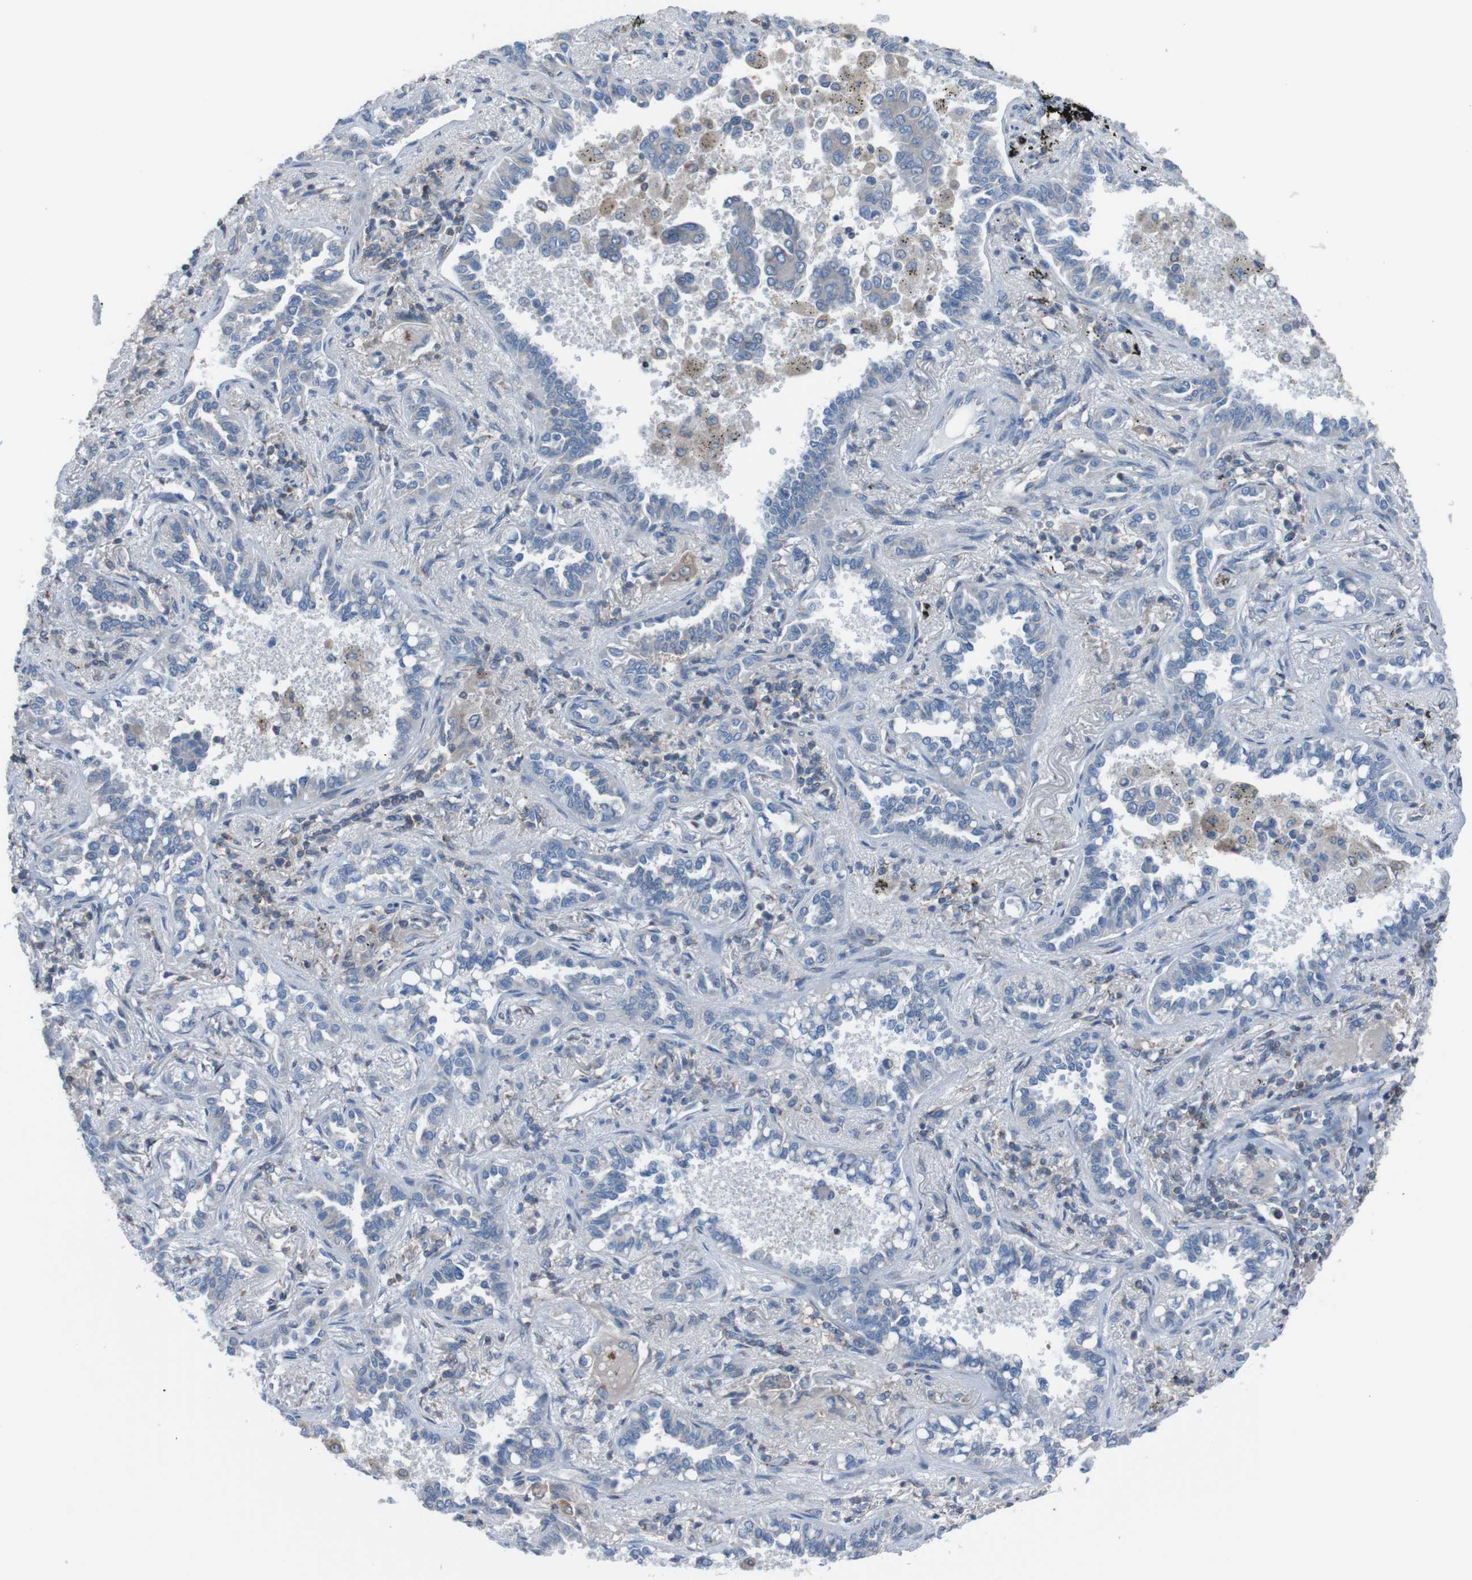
{"staining": {"intensity": "negative", "quantity": "none", "location": "none"}, "tissue": "lung cancer", "cell_type": "Tumor cells", "image_type": "cancer", "snomed": [{"axis": "morphology", "description": "Normal tissue, NOS"}, {"axis": "morphology", "description": "Adenocarcinoma, NOS"}, {"axis": "topography", "description": "Lung"}], "caption": "This is a image of immunohistochemistry (IHC) staining of lung cancer (adenocarcinoma), which shows no positivity in tumor cells.", "gene": "MINAR1", "patient": {"sex": "male", "age": 59}}